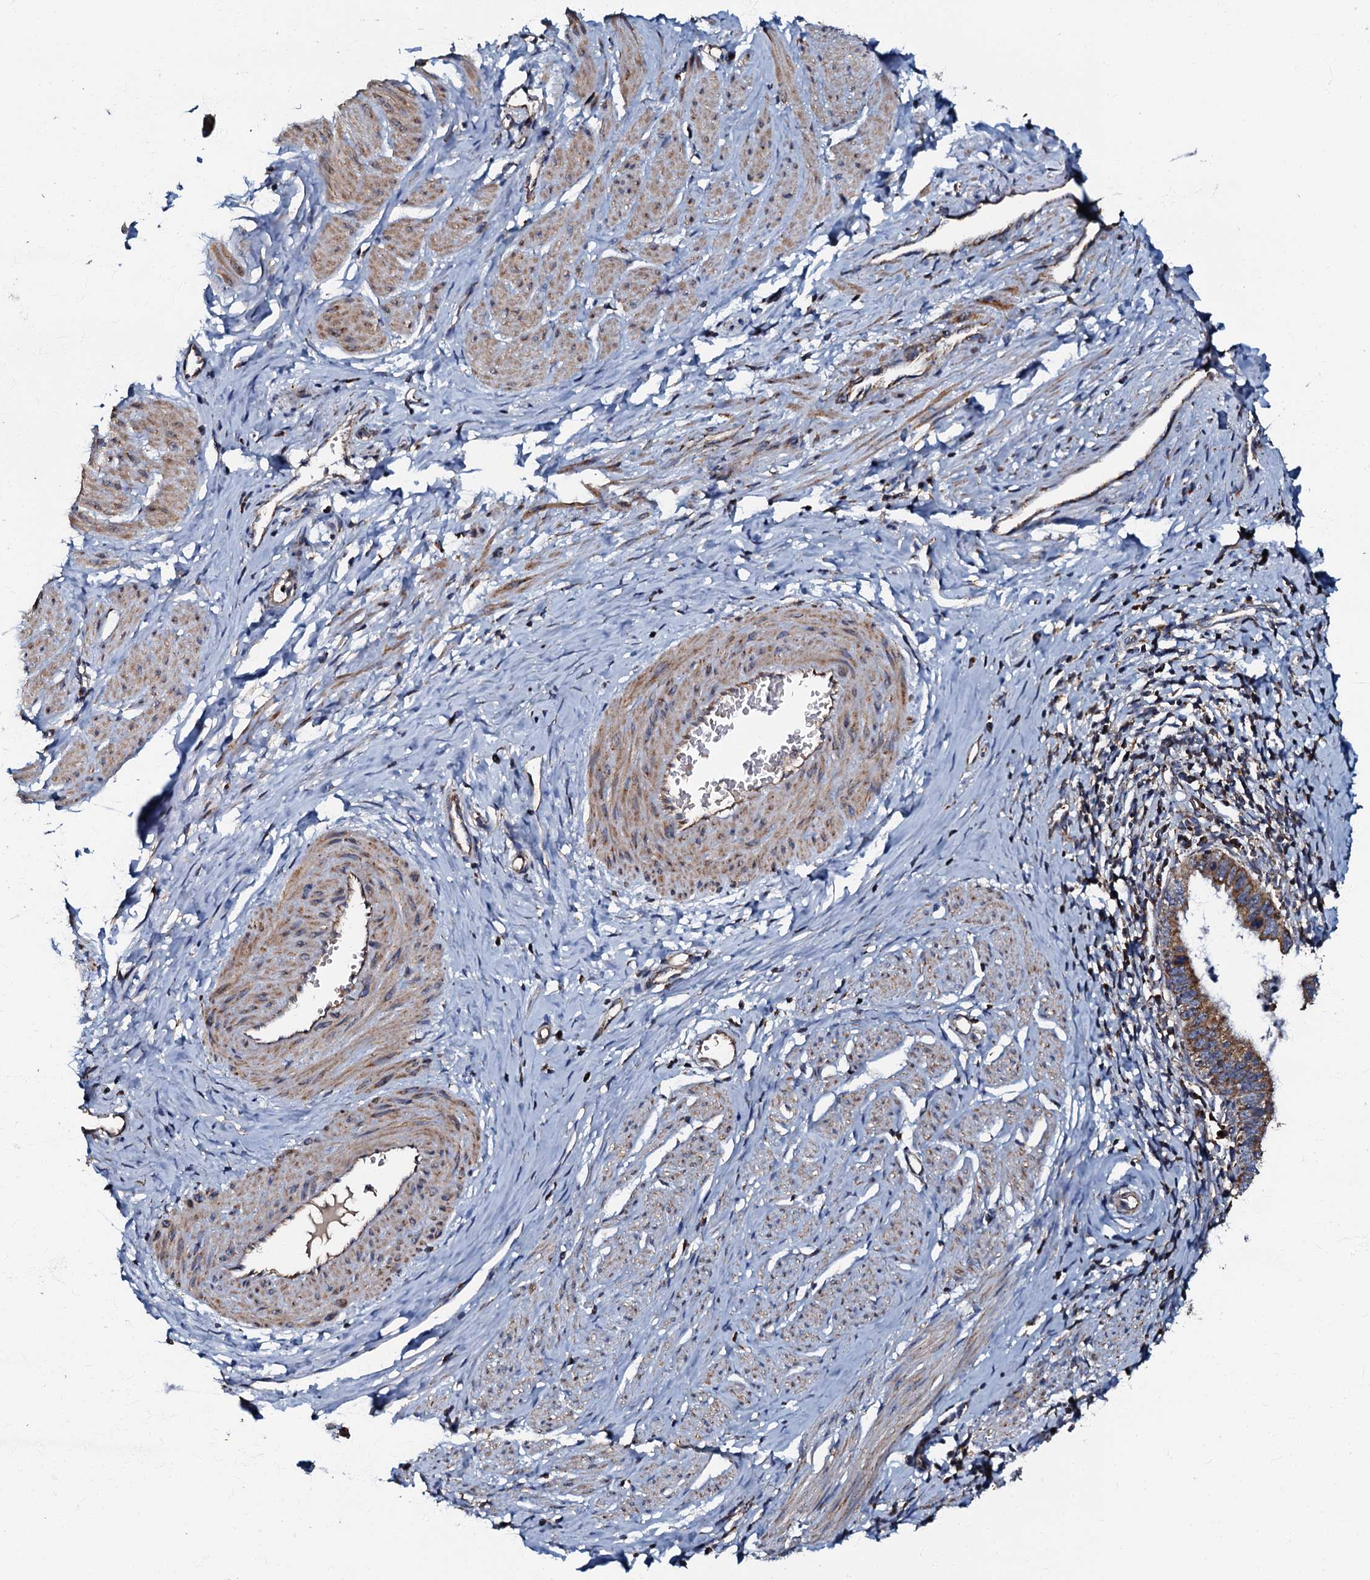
{"staining": {"intensity": "moderate", "quantity": ">75%", "location": "cytoplasmic/membranous"}, "tissue": "cervical cancer", "cell_type": "Tumor cells", "image_type": "cancer", "snomed": [{"axis": "morphology", "description": "Adenocarcinoma, NOS"}, {"axis": "topography", "description": "Cervix"}], "caption": "Immunohistochemistry (IHC) histopathology image of cervical cancer (adenocarcinoma) stained for a protein (brown), which displays medium levels of moderate cytoplasmic/membranous positivity in about >75% of tumor cells.", "gene": "NDUFA12", "patient": {"sex": "female", "age": 36}}